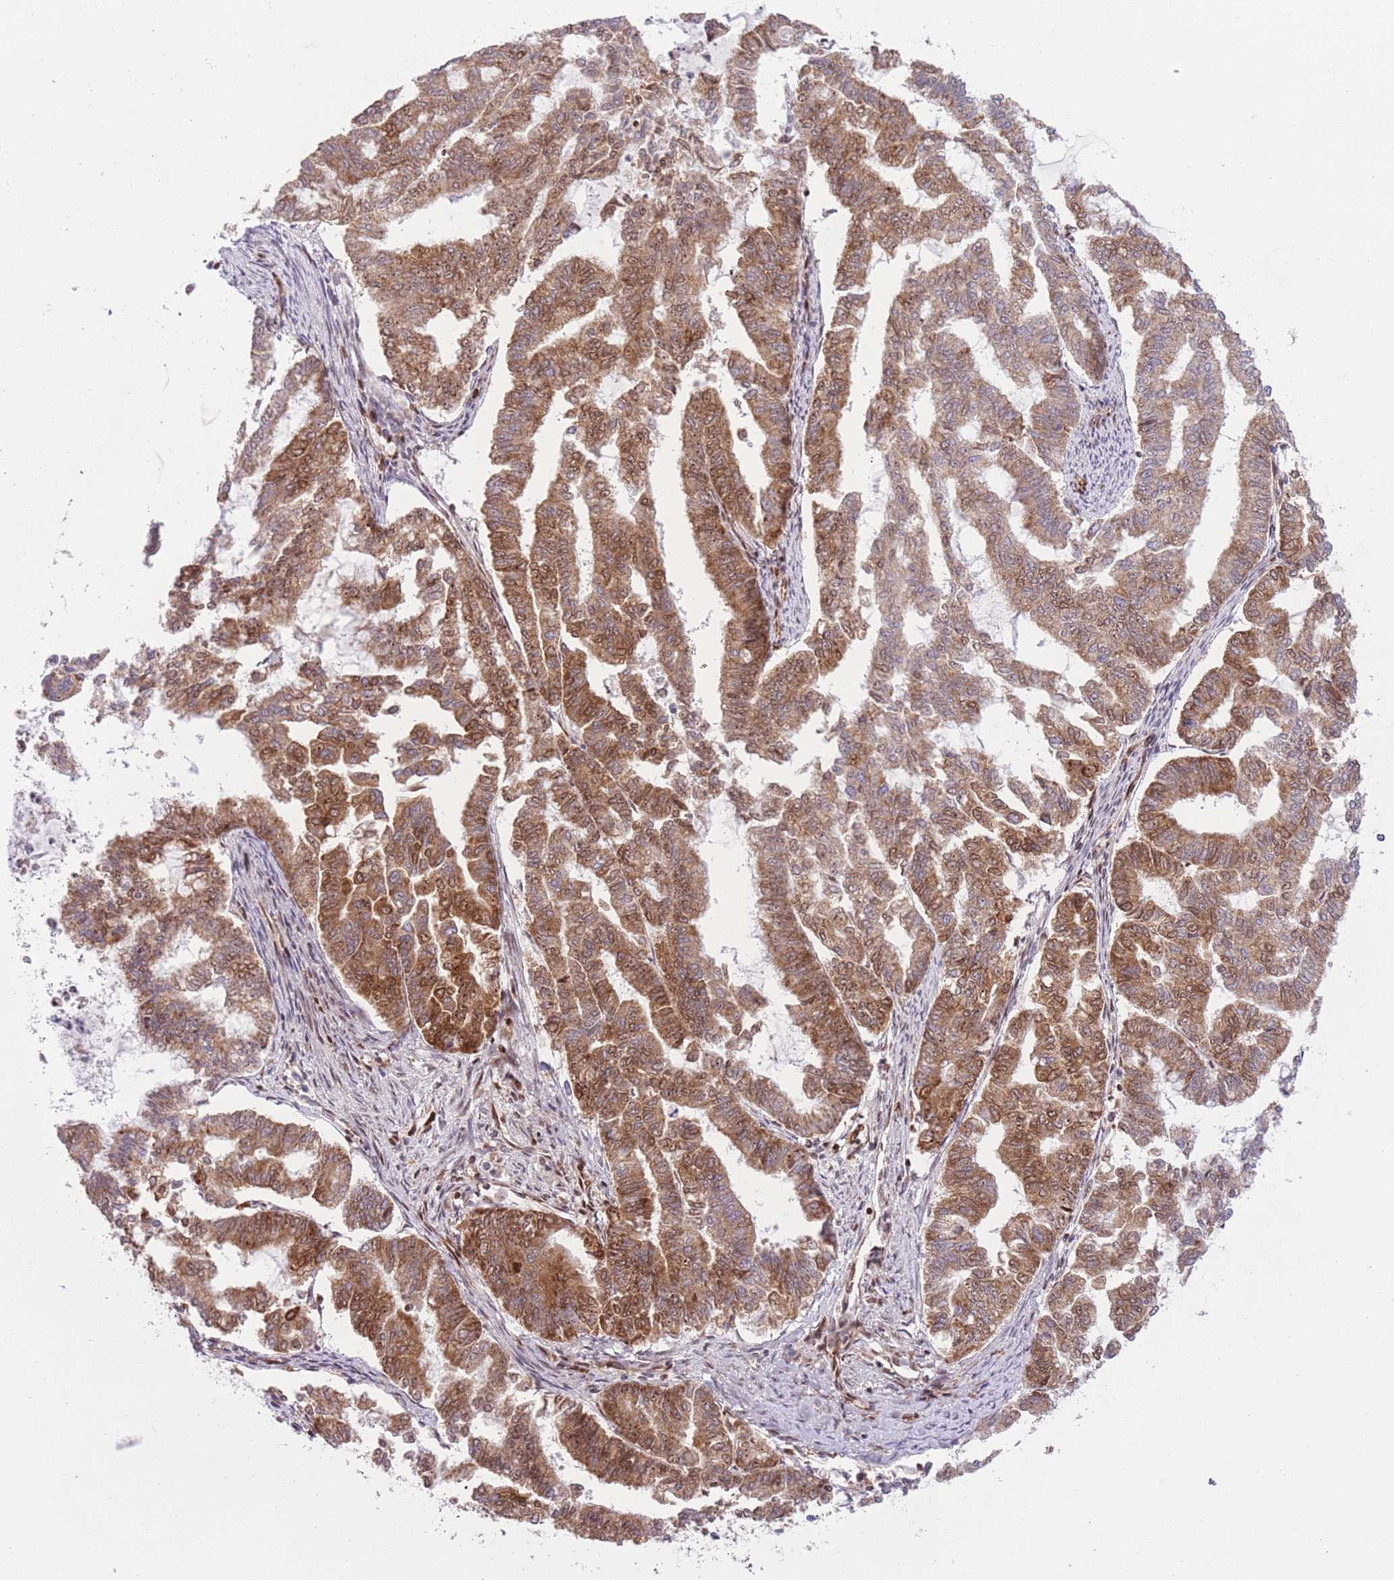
{"staining": {"intensity": "strong", "quantity": ">75%", "location": "cytoplasmic/membranous"}, "tissue": "endometrial cancer", "cell_type": "Tumor cells", "image_type": "cancer", "snomed": [{"axis": "morphology", "description": "Adenocarcinoma, NOS"}, {"axis": "topography", "description": "Endometrium"}], "caption": "DAB (3,3'-diaminobenzidine) immunohistochemical staining of endometrial adenocarcinoma displays strong cytoplasmic/membranous protein positivity in about >75% of tumor cells.", "gene": "BOLA2B", "patient": {"sex": "female", "age": 79}}